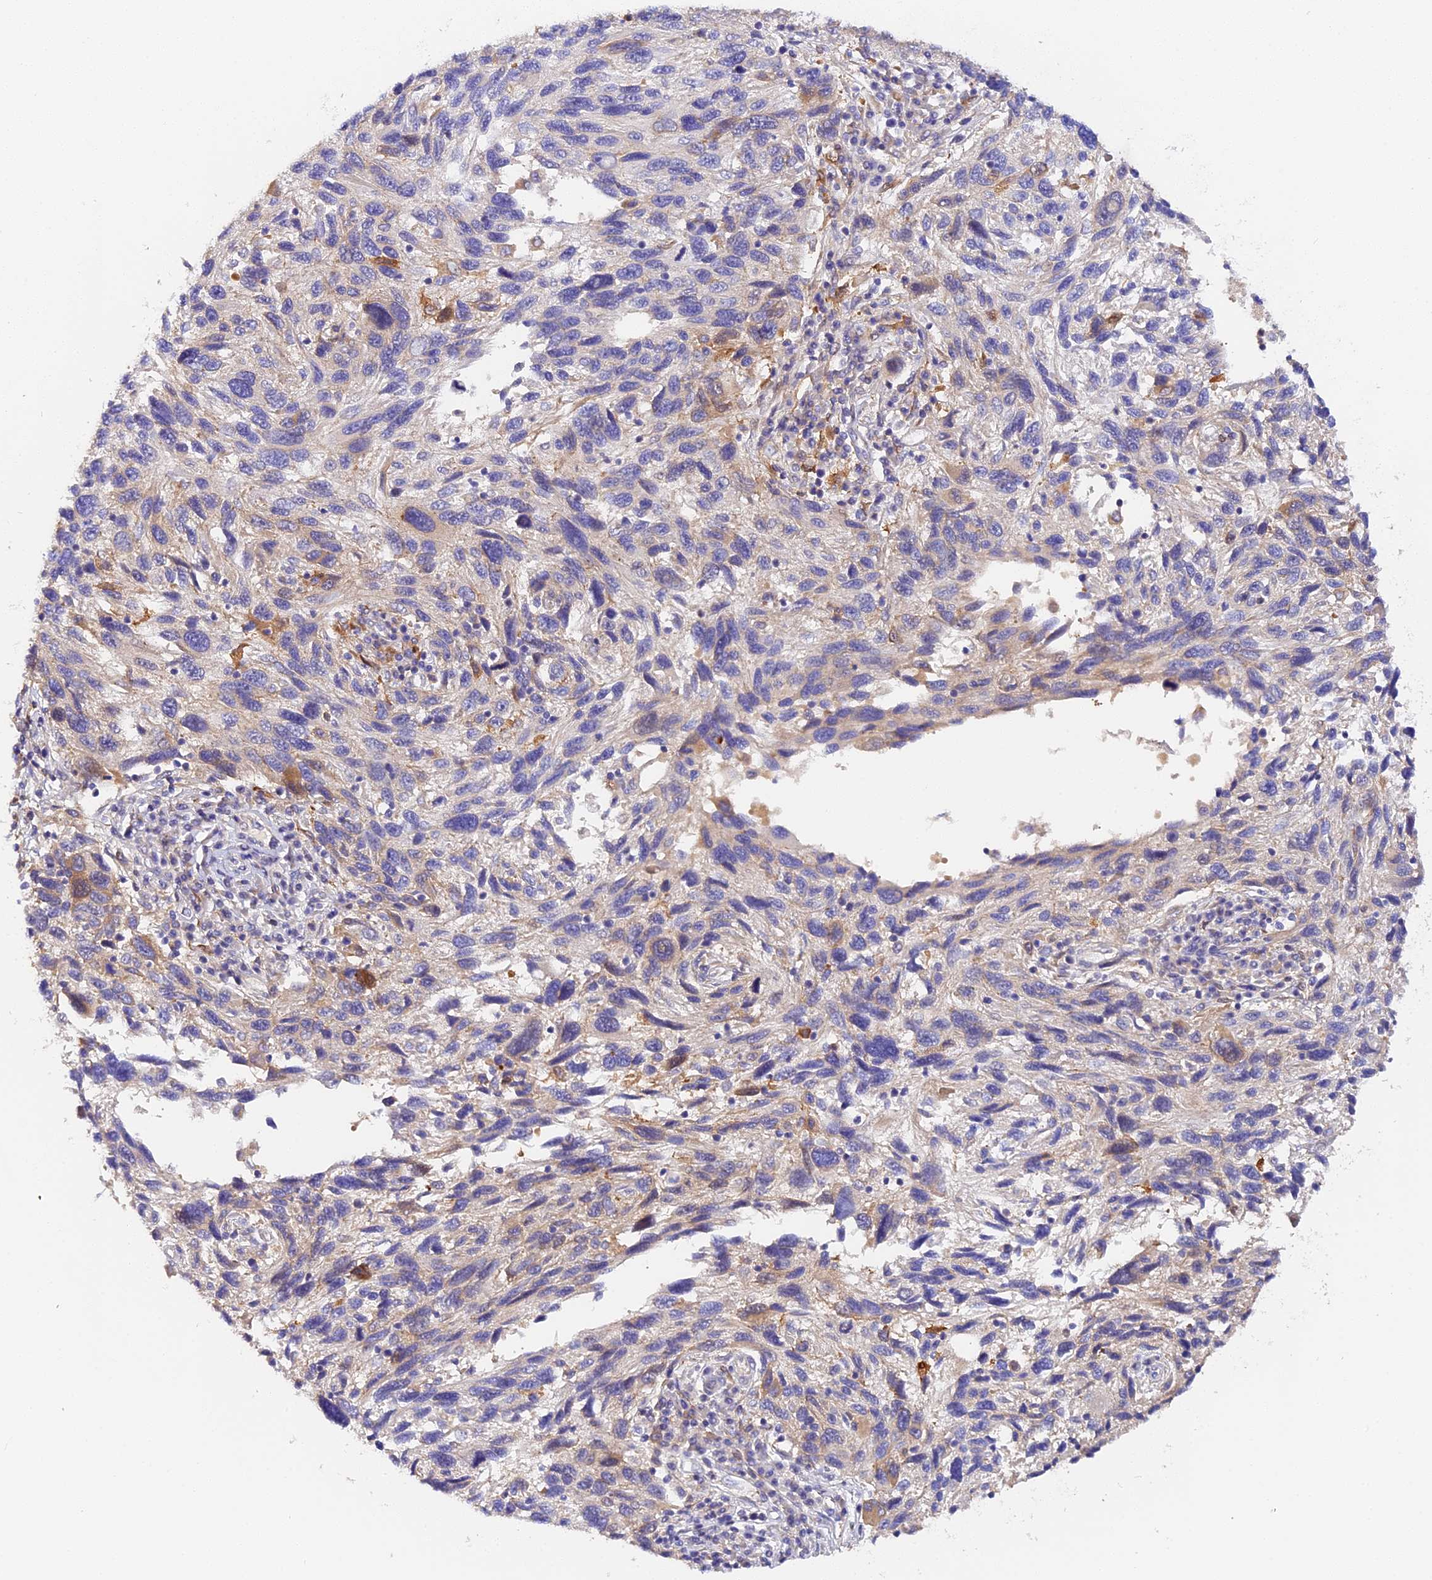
{"staining": {"intensity": "moderate", "quantity": "<25%", "location": "cytoplasmic/membranous"}, "tissue": "melanoma", "cell_type": "Tumor cells", "image_type": "cancer", "snomed": [{"axis": "morphology", "description": "Malignant melanoma, NOS"}, {"axis": "topography", "description": "Skin"}], "caption": "Melanoma stained with a protein marker displays moderate staining in tumor cells.", "gene": "KATNB1", "patient": {"sex": "male", "age": 53}}